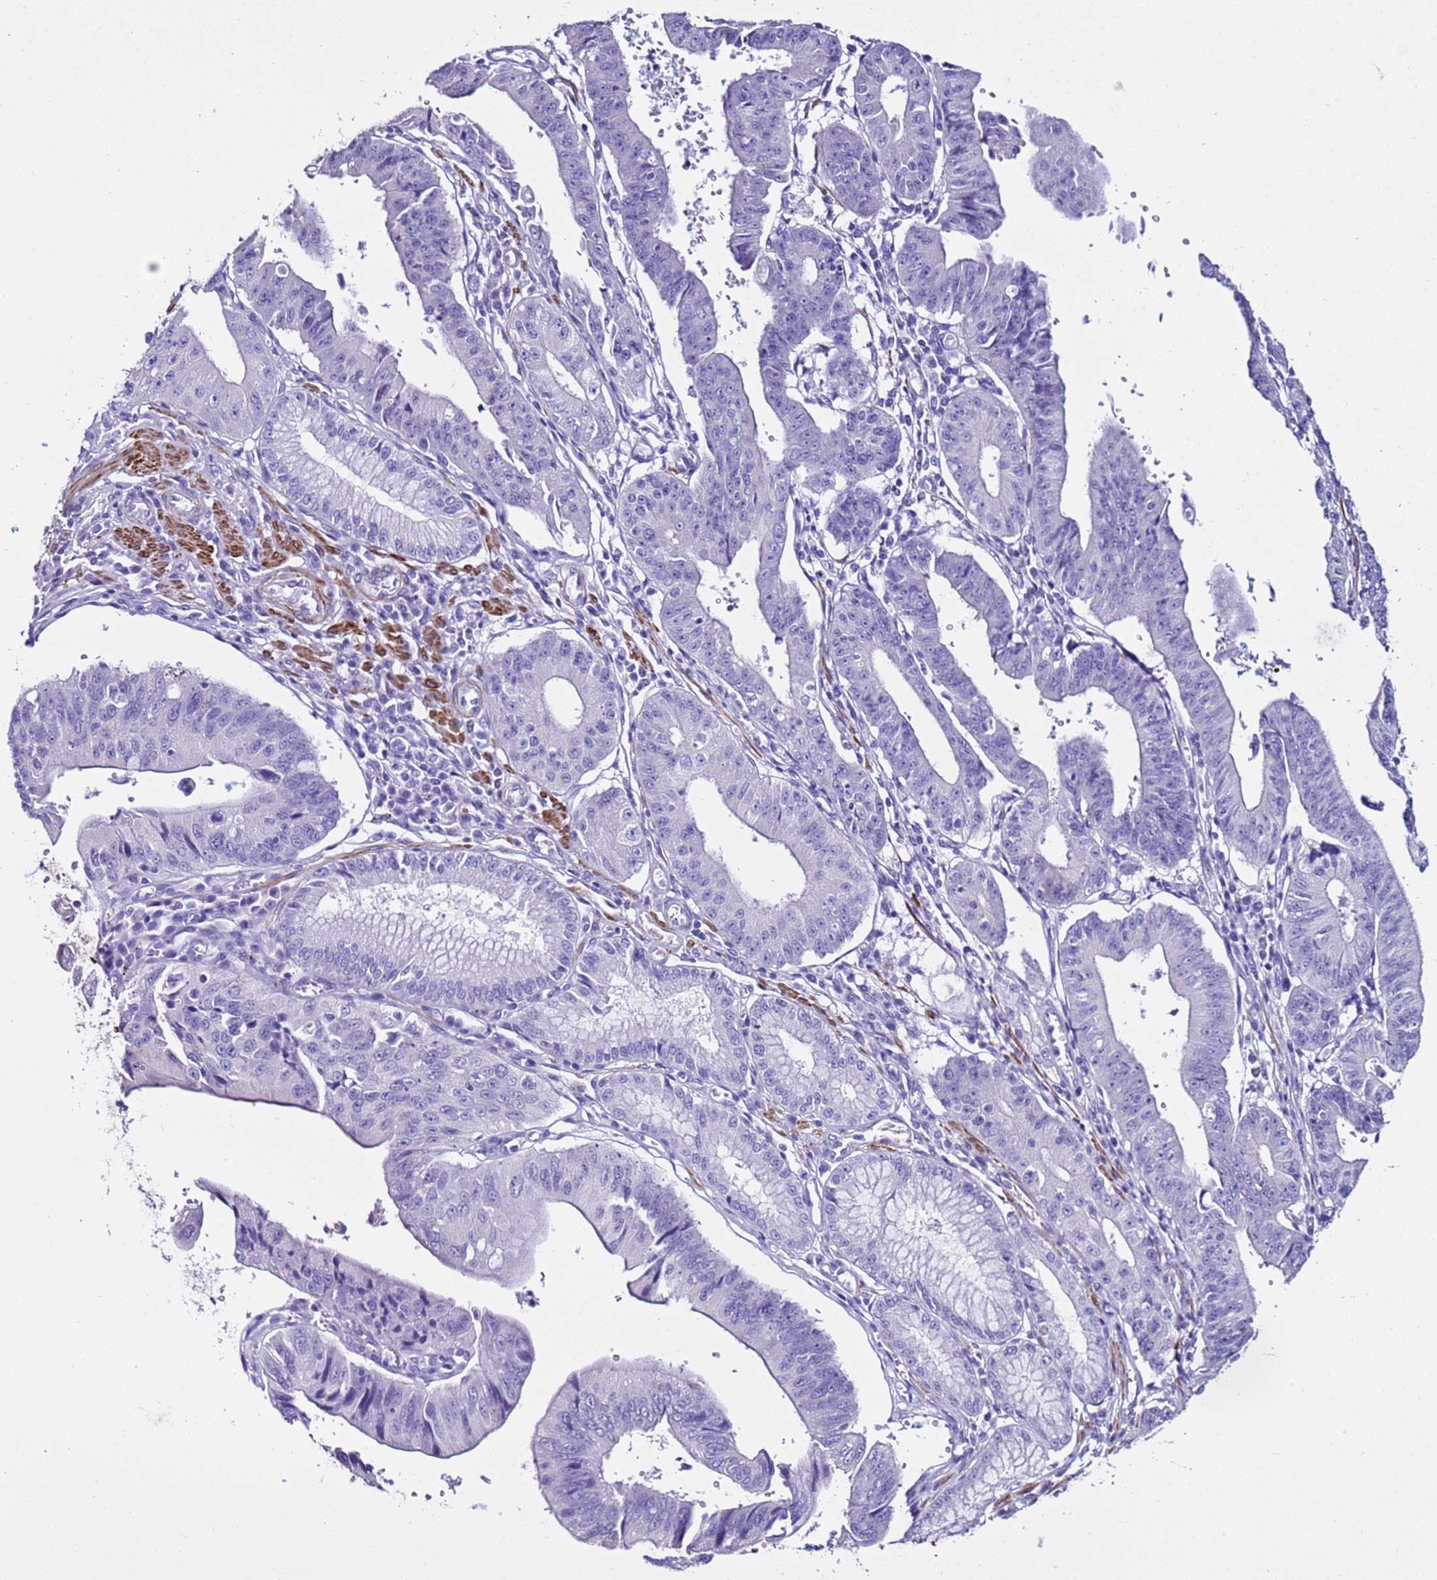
{"staining": {"intensity": "negative", "quantity": "none", "location": "none"}, "tissue": "stomach cancer", "cell_type": "Tumor cells", "image_type": "cancer", "snomed": [{"axis": "morphology", "description": "Adenocarcinoma, NOS"}, {"axis": "topography", "description": "Stomach"}], "caption": "Image shows no protein staining in tumor cells of stomach adenocarcinoma tissue.", "gene": "LCMT1", "patient": {"sex": "male", "age": 59}}